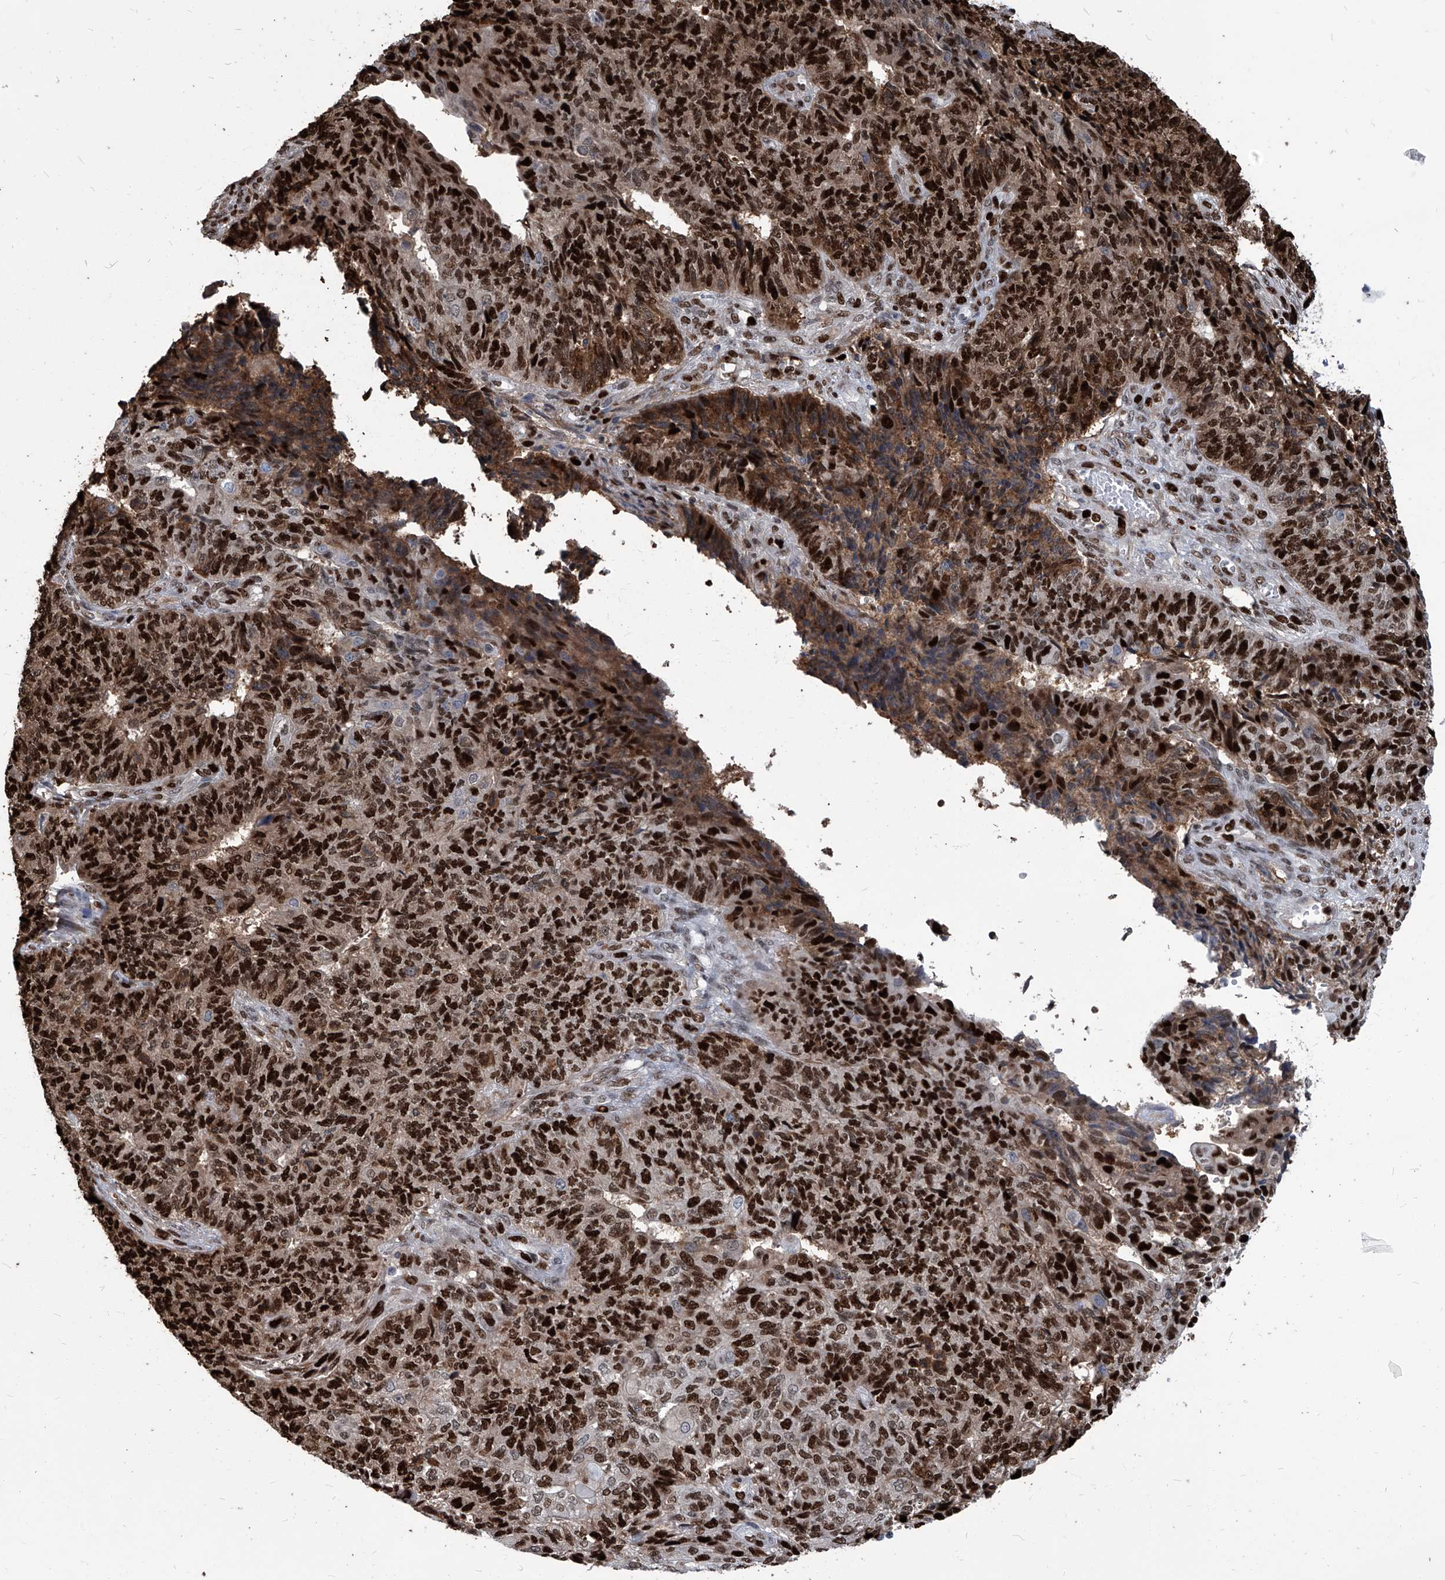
{"staining": {"intensity": "strong", "quantity": ">75%", "location": "cytoplasmic/membranous,nuclear"}, "tissue": "endometrial cancer", "cell_type": "Tumor cells", "image_type": "cancer", "snomed": [{"axis": "morphology", "description": "Adenocarcinoma, NOS"}, {"axis": "topography", "description": "Endometrium"}], "caption": "Endometrial cancer (adenocarcinoma) was stained to show a protein in brown. There is high levels of strong cytoplasmic/membranous and nuclear staining in about >75% of tumor cells. The protein of interest is stained brown, and the nuclei are stained in blue (DAB (3,3'-diaminobenzidine) IHC with brightfield microscopy, high magnification).", "gene": "PCNA", "patient": {"sex": "female", "age": 32}}